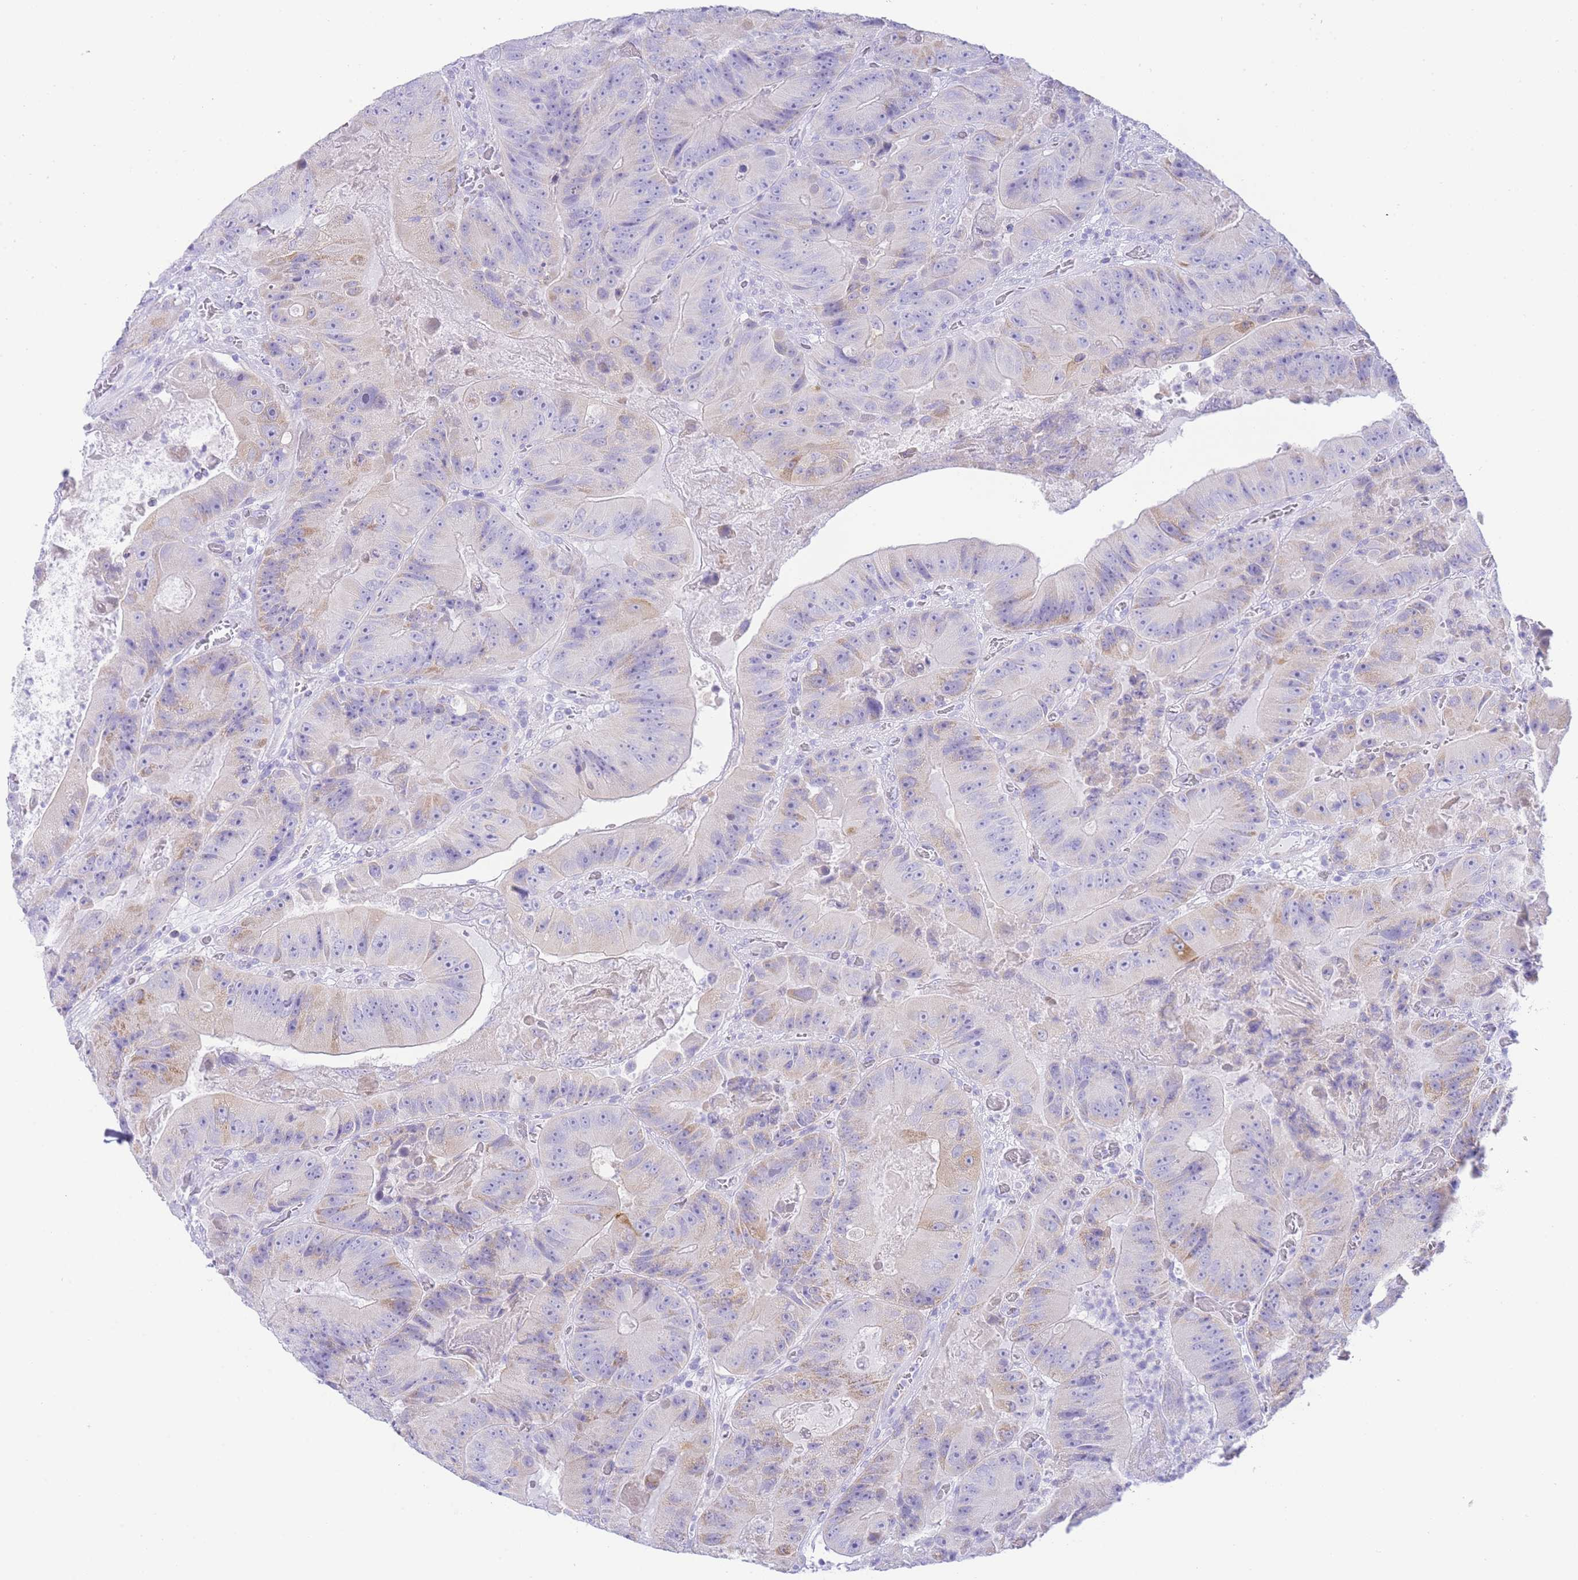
{"staining": {"intensity": "weak", "quantity": "<25%", "location": "cytoplasmic/membranous"}, "tissue": "colorectal cancer", "cell_type": "Tumor cells", "image_type": "cancer", "snomed": [{"axis": "morphology", "description": "Adenocarcinoma, NOS"}, {"axis": "topography", "description": "Colon"}], "caption": "Colorectal cancer stained for a protein using immunohistochemistry (IHC) displays no staining tumor cells.", "gene": "ACSM4", "patient": {"sex": "female", "age": 86}}